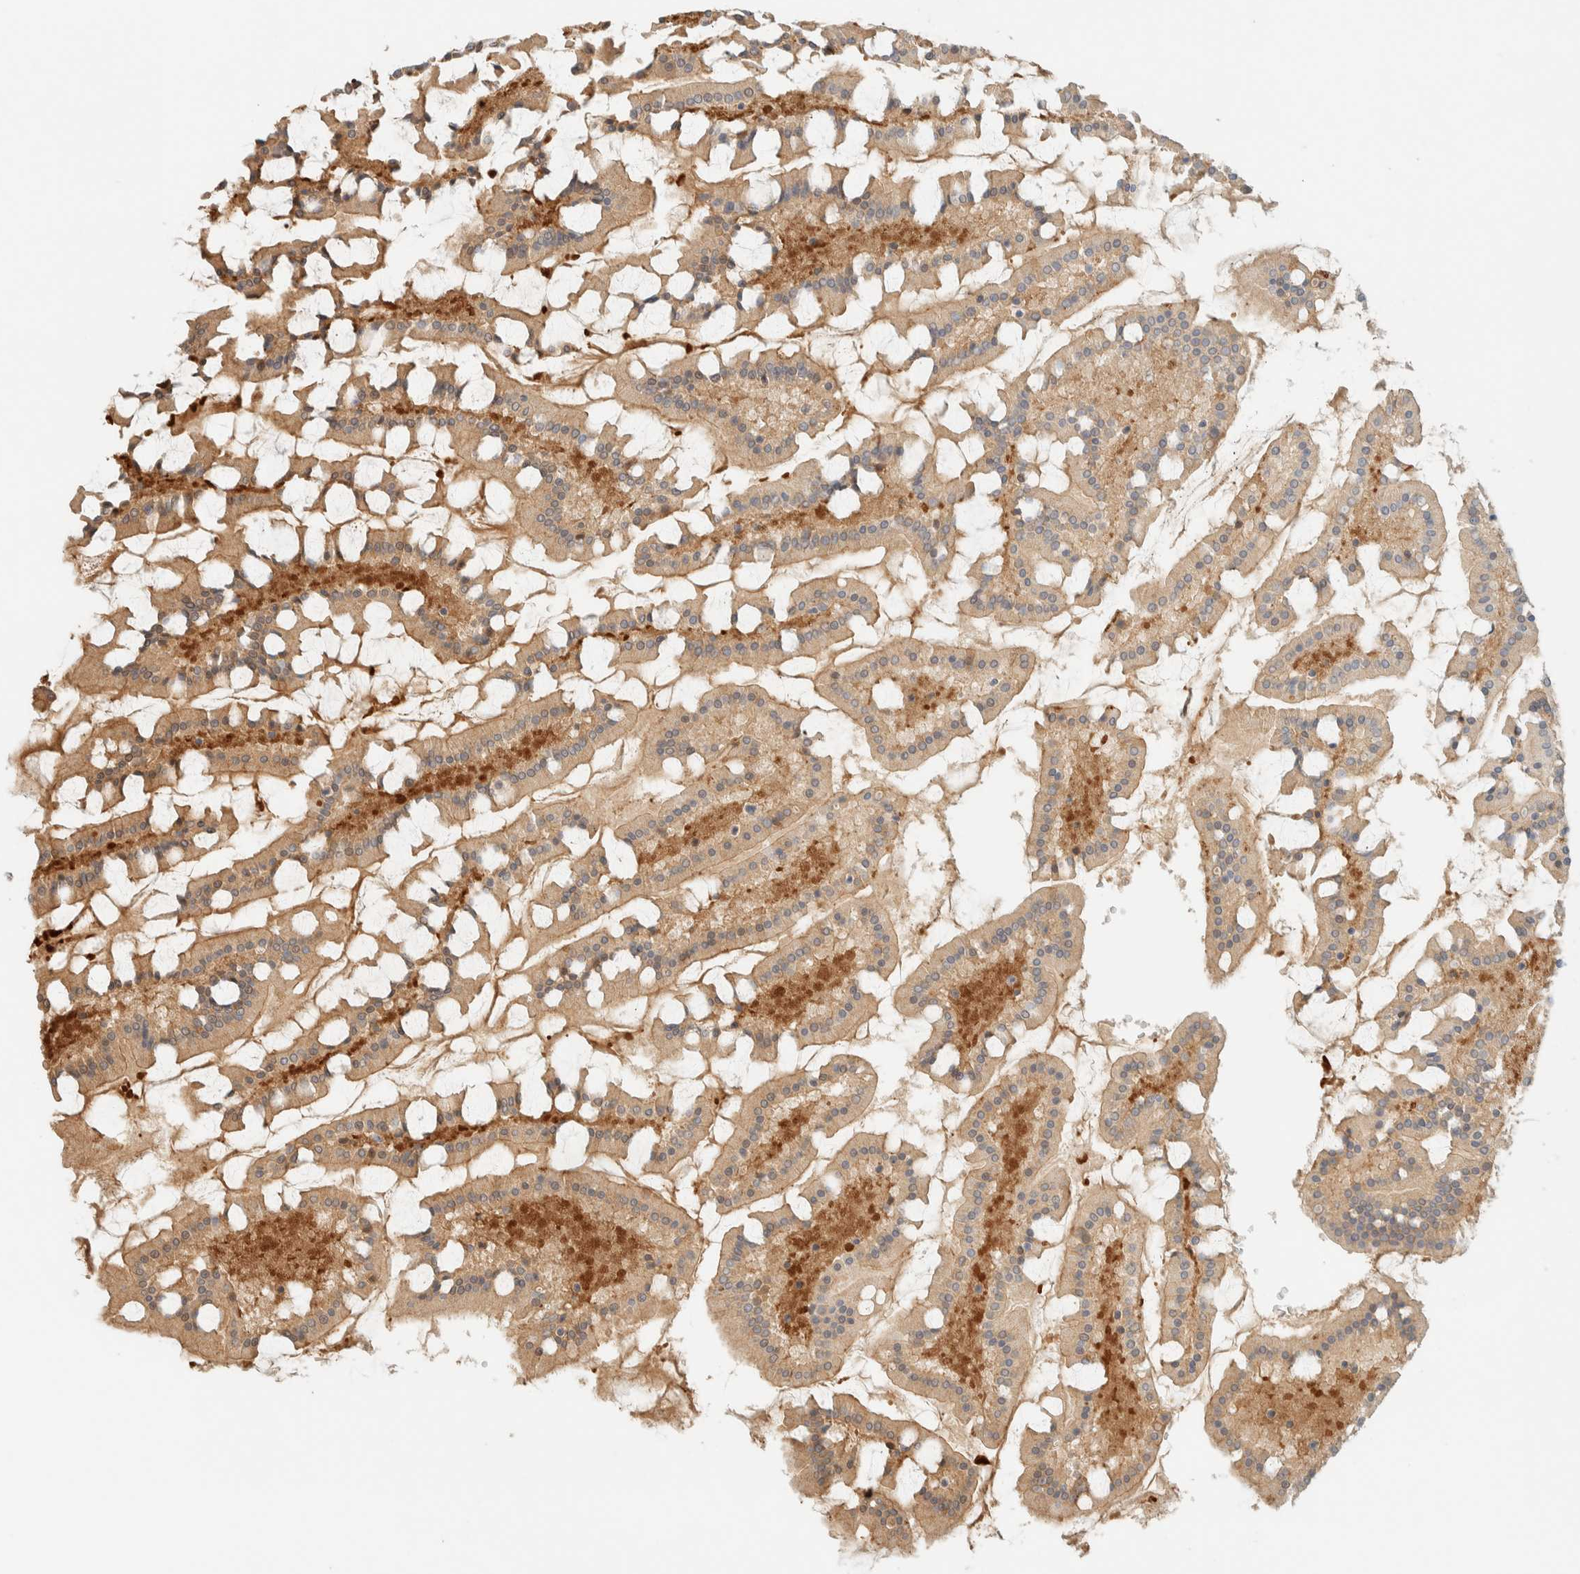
{"staining": {"intensity": "moderate", "quantity": ">75%", "location": "cytoplasmic/membranous,nuclear"}, "tissue": "small intestine", "cell_type": "Glandular cells", "image_type": "normal", "snomed": [{"axis": "morphology", "description": "Normal tissue, NOS"}, {"axis": "topography", "description": "Small intestine"}], "caption": "Normal small intestine shows moderate cytoplasmic/membranous,nuclear staining in approximately >75% of glandular cells, visualized by immunohistochemistry. (Brightfield microscopy of DAB IHC at high magnification).", "gene": "ZBTB37", "patient": {"sex": "male", "age": 41}}